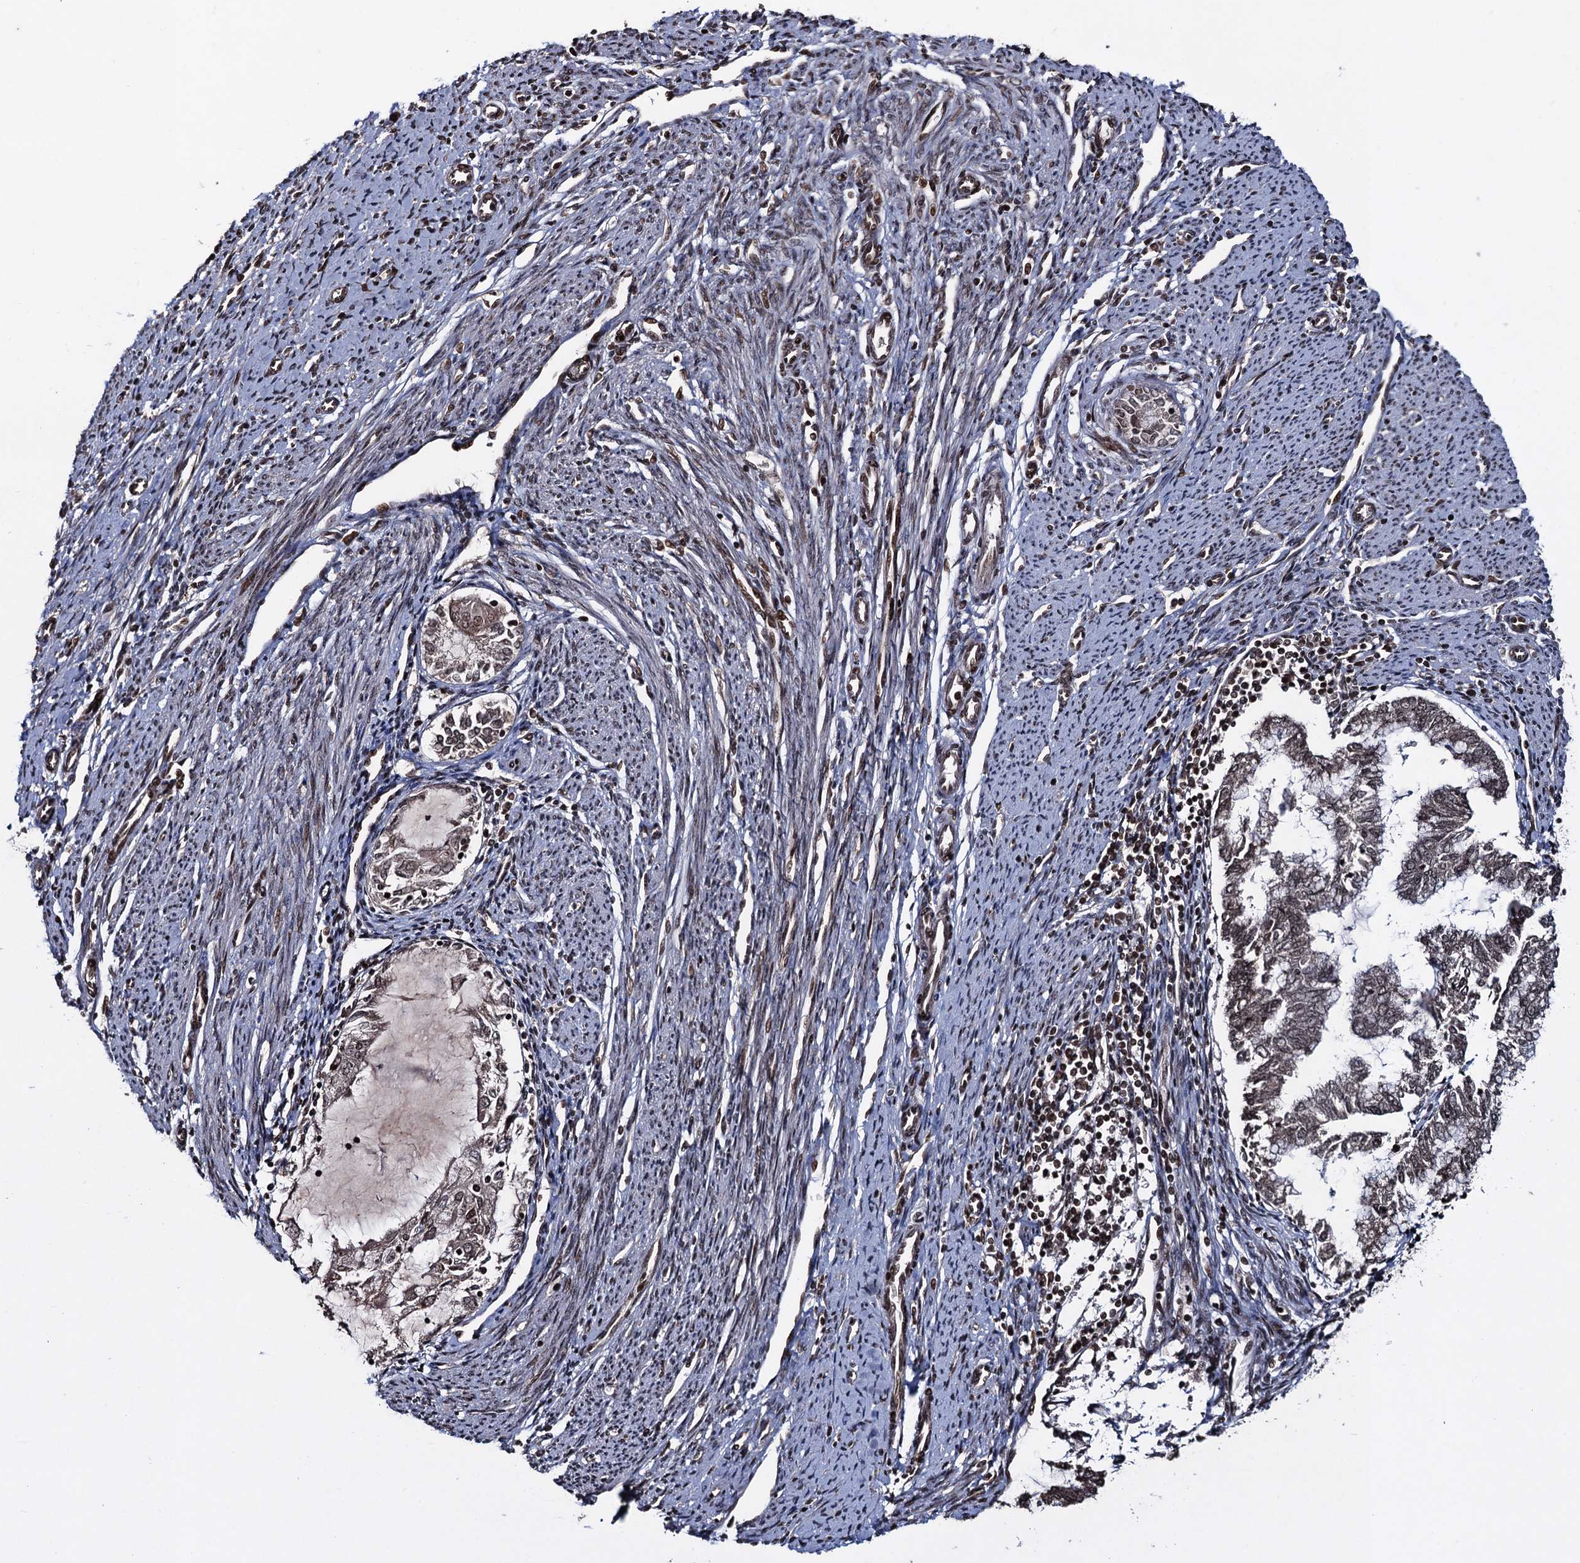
{"staining": {"intensity": "weak", "quantity": ">75%", "location": "nuclear"}, "tissue": "endometrial cancer", "cell_type": "Tumor cells", "image_type": "cancer", "snomed": [{"axis": "morphology", "description": "Adenocarcinoma, NOS"}, {"axis": "topography", "description": "Endometrium"}], "caption": "DAB immunohistochemical staining of human endometrial cancer reveals weak nuclear protein expression in about >75% of tumor cells.", "gene": "ZNF169", "patient": {"sex": "female", "age": 79}}